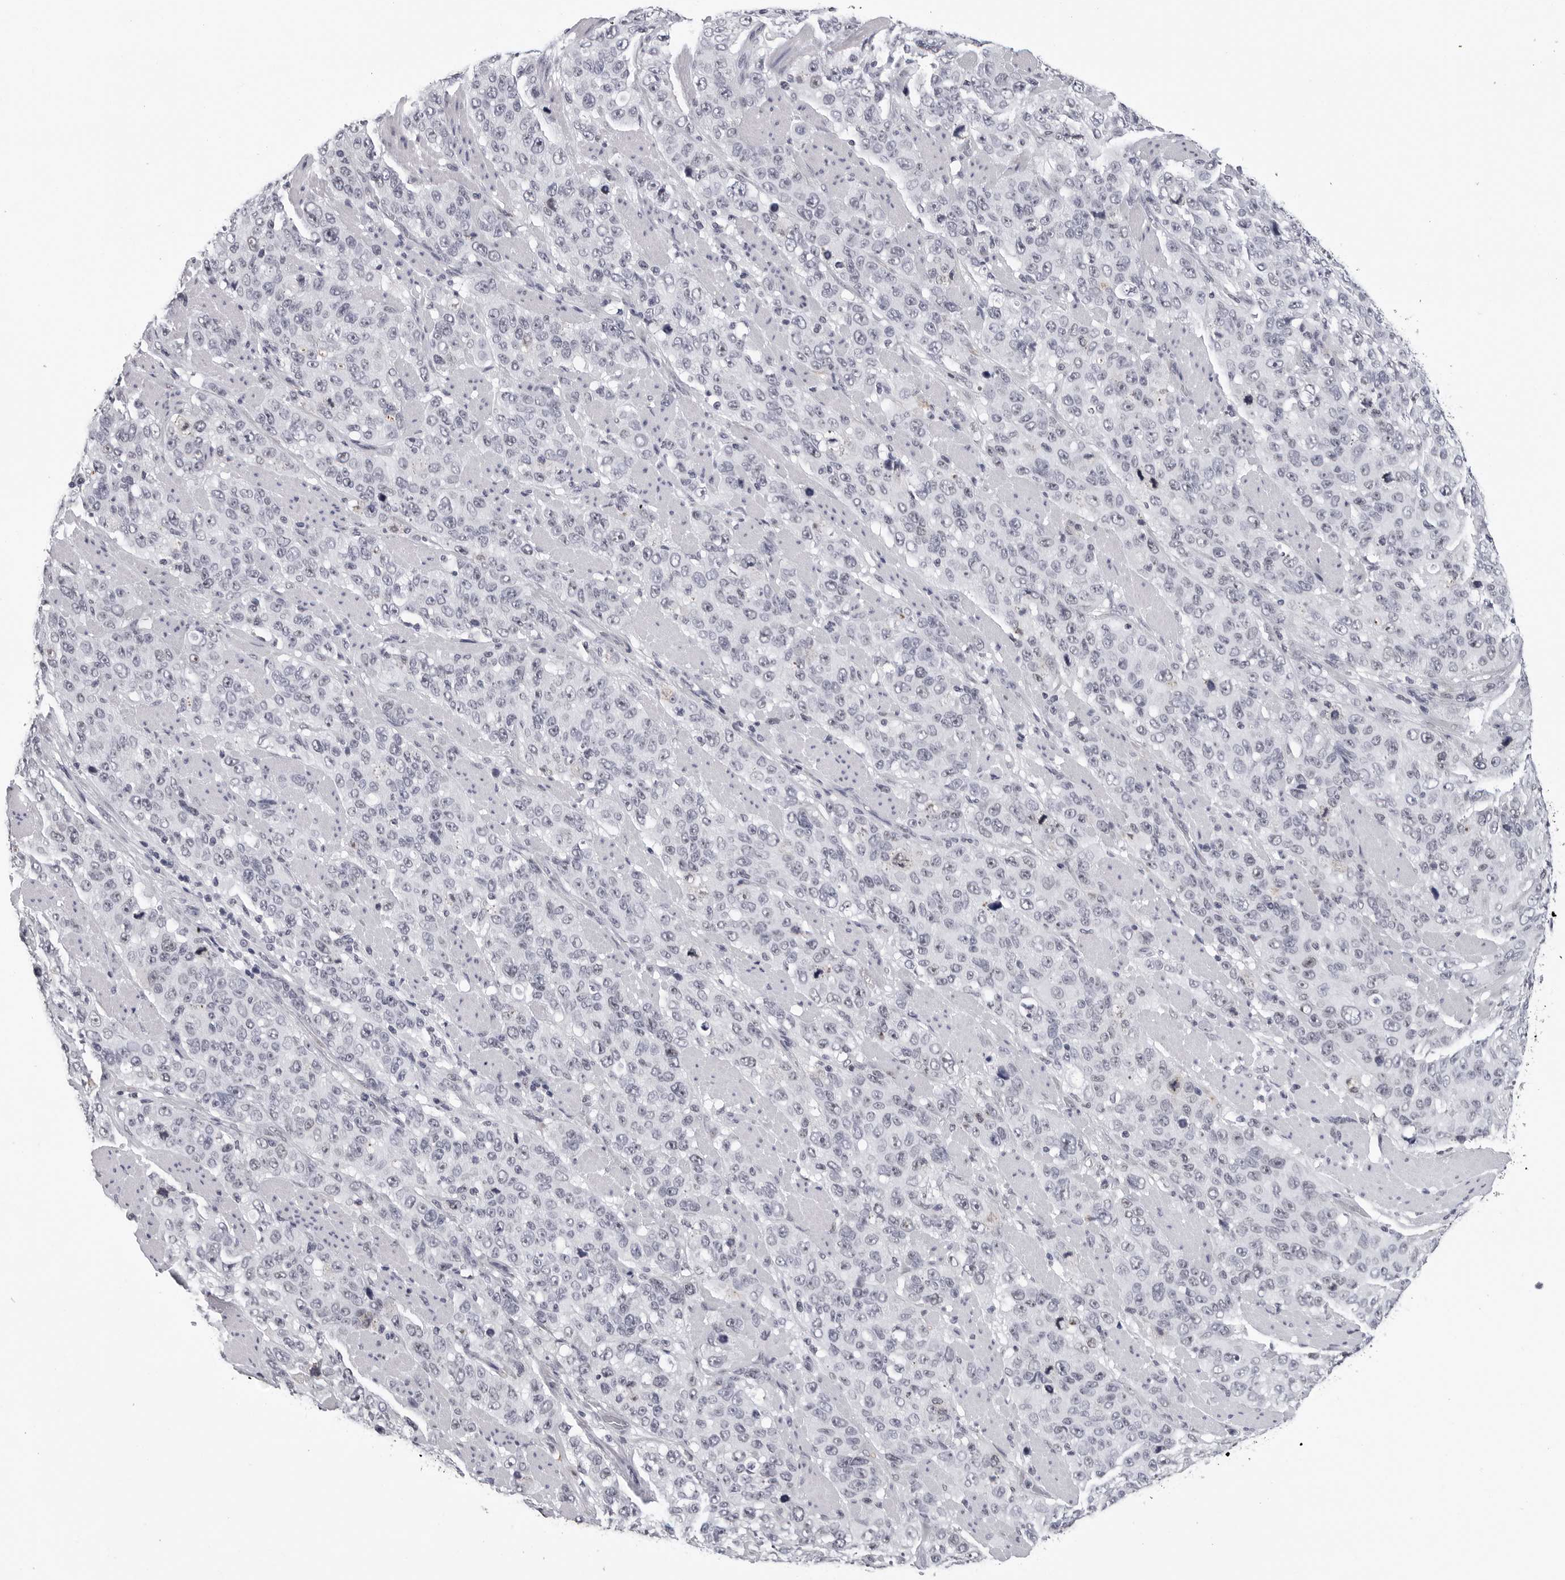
{"staining": {"intensity": "negative", "quantity": "none", "location": "none"}, "tissue": "stomach cancer", "cell_type": "Tumor cells", "image_type": "cancer", "snomed": [{"axis": "morphology", "description": "Adenocarcinoma, NOS"}, {"axis": "topography", "description": "Stomach"}], "caption": "The micrograph displays no significant positivity in tumor cells of adenocarcinoma (stomach). The staining is performed using DAB brown chromogen with nuclei counter-stained in using hematoxylin.", "gene": "GNL2", "patient": {"sex": "male", "age": 48}}